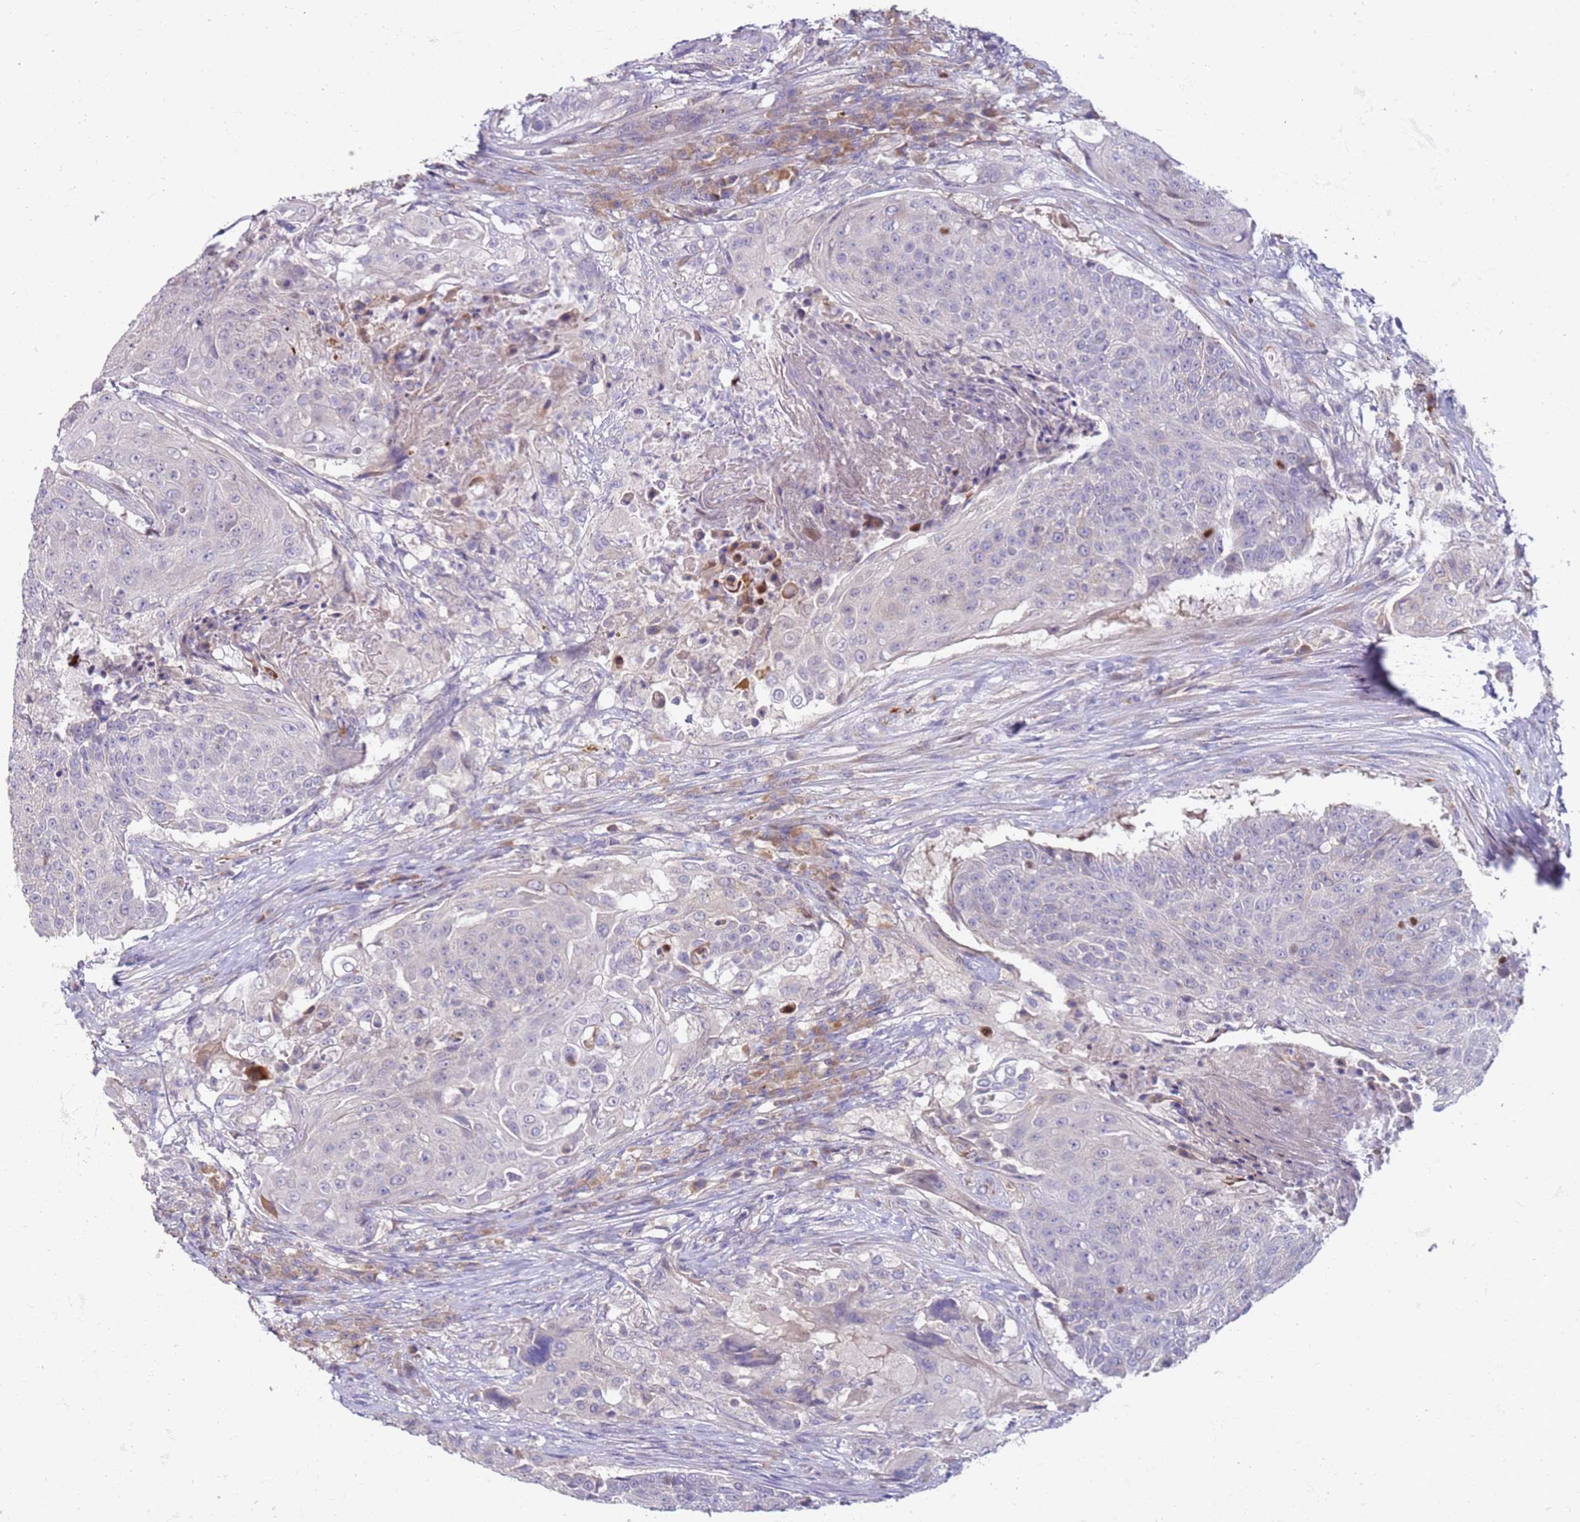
{"staining": {"intensity": "negative", "quantity": "none", "location": "none"}, "tissue": "urothelial cancer", "cell_type": "Tumor cells", "image_type": "cancer", "snomed": [{"axis": "morphology", "description": "Urothelial carcinoma, High grade"}, {"axis": "topography", "description": "Urinary bladder"}], "caption": "DAB (3,3'-diaminobenzidine) immunohistochemical staining of urothelial carcinoma (high-grade) displays no significant staining in tumor cells.", "gene": "NMUR2", "patient": {"sex": "female", "age": 63}}